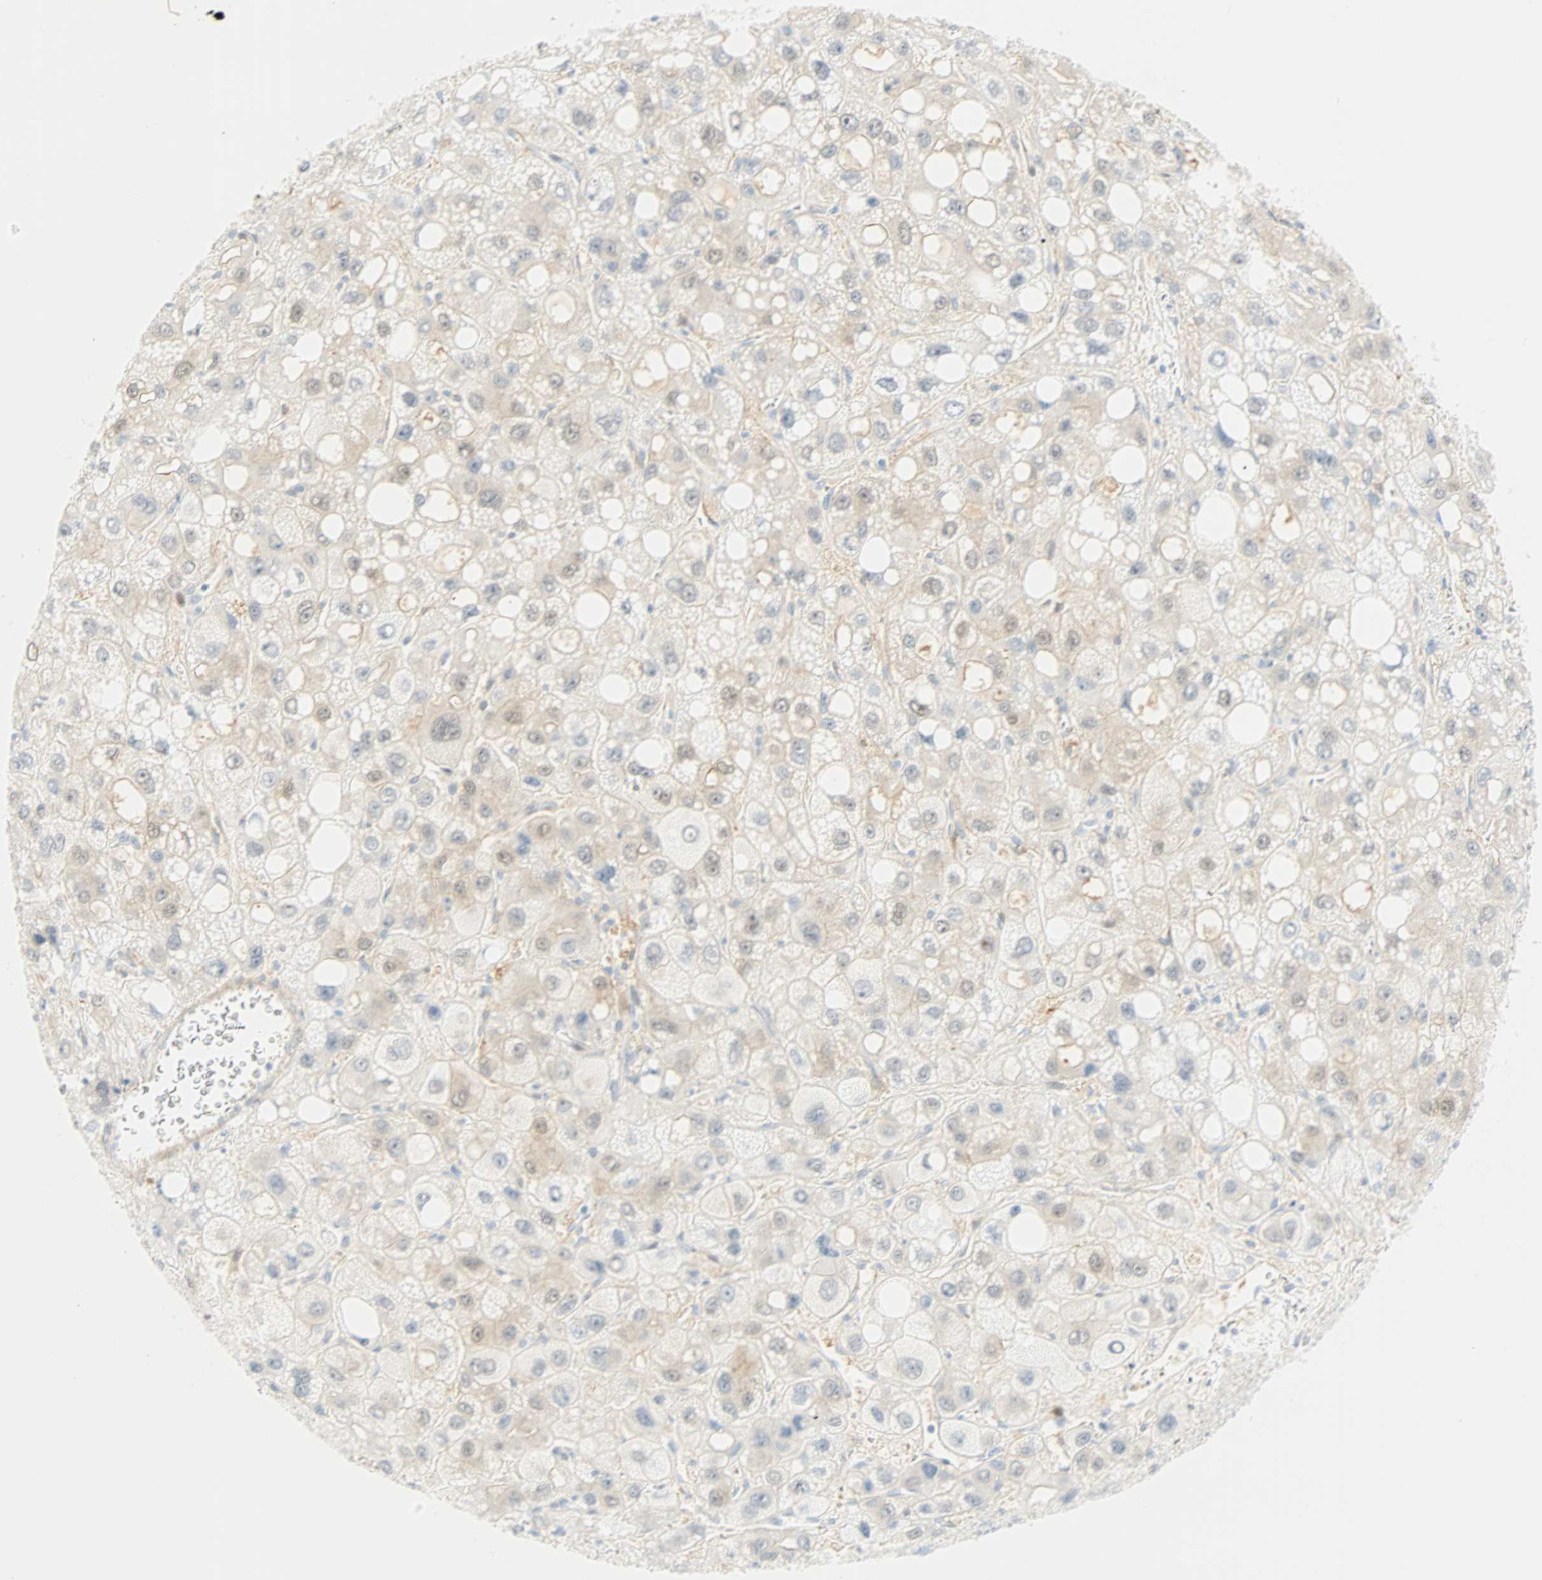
{"staining": {"intensity": "negative", "quantity": "none", "location": "none"}, "tissue": "liver cancer", "cell_type": "Tumor cells", "image_type": "cancer", "snomed": [{"axis": "morphology", "description": "Carcinoma, Hepatocellular, NOS"}, {"axis": "topography", "description": "Liver"}], "caption": "This is an IHC photomicrograph of liver cancer (hepatocellular carcinoma). There is no expression in tumor cells.", "gene": "SELENBP1", "patient": {"sex": "male", "age": 55}}